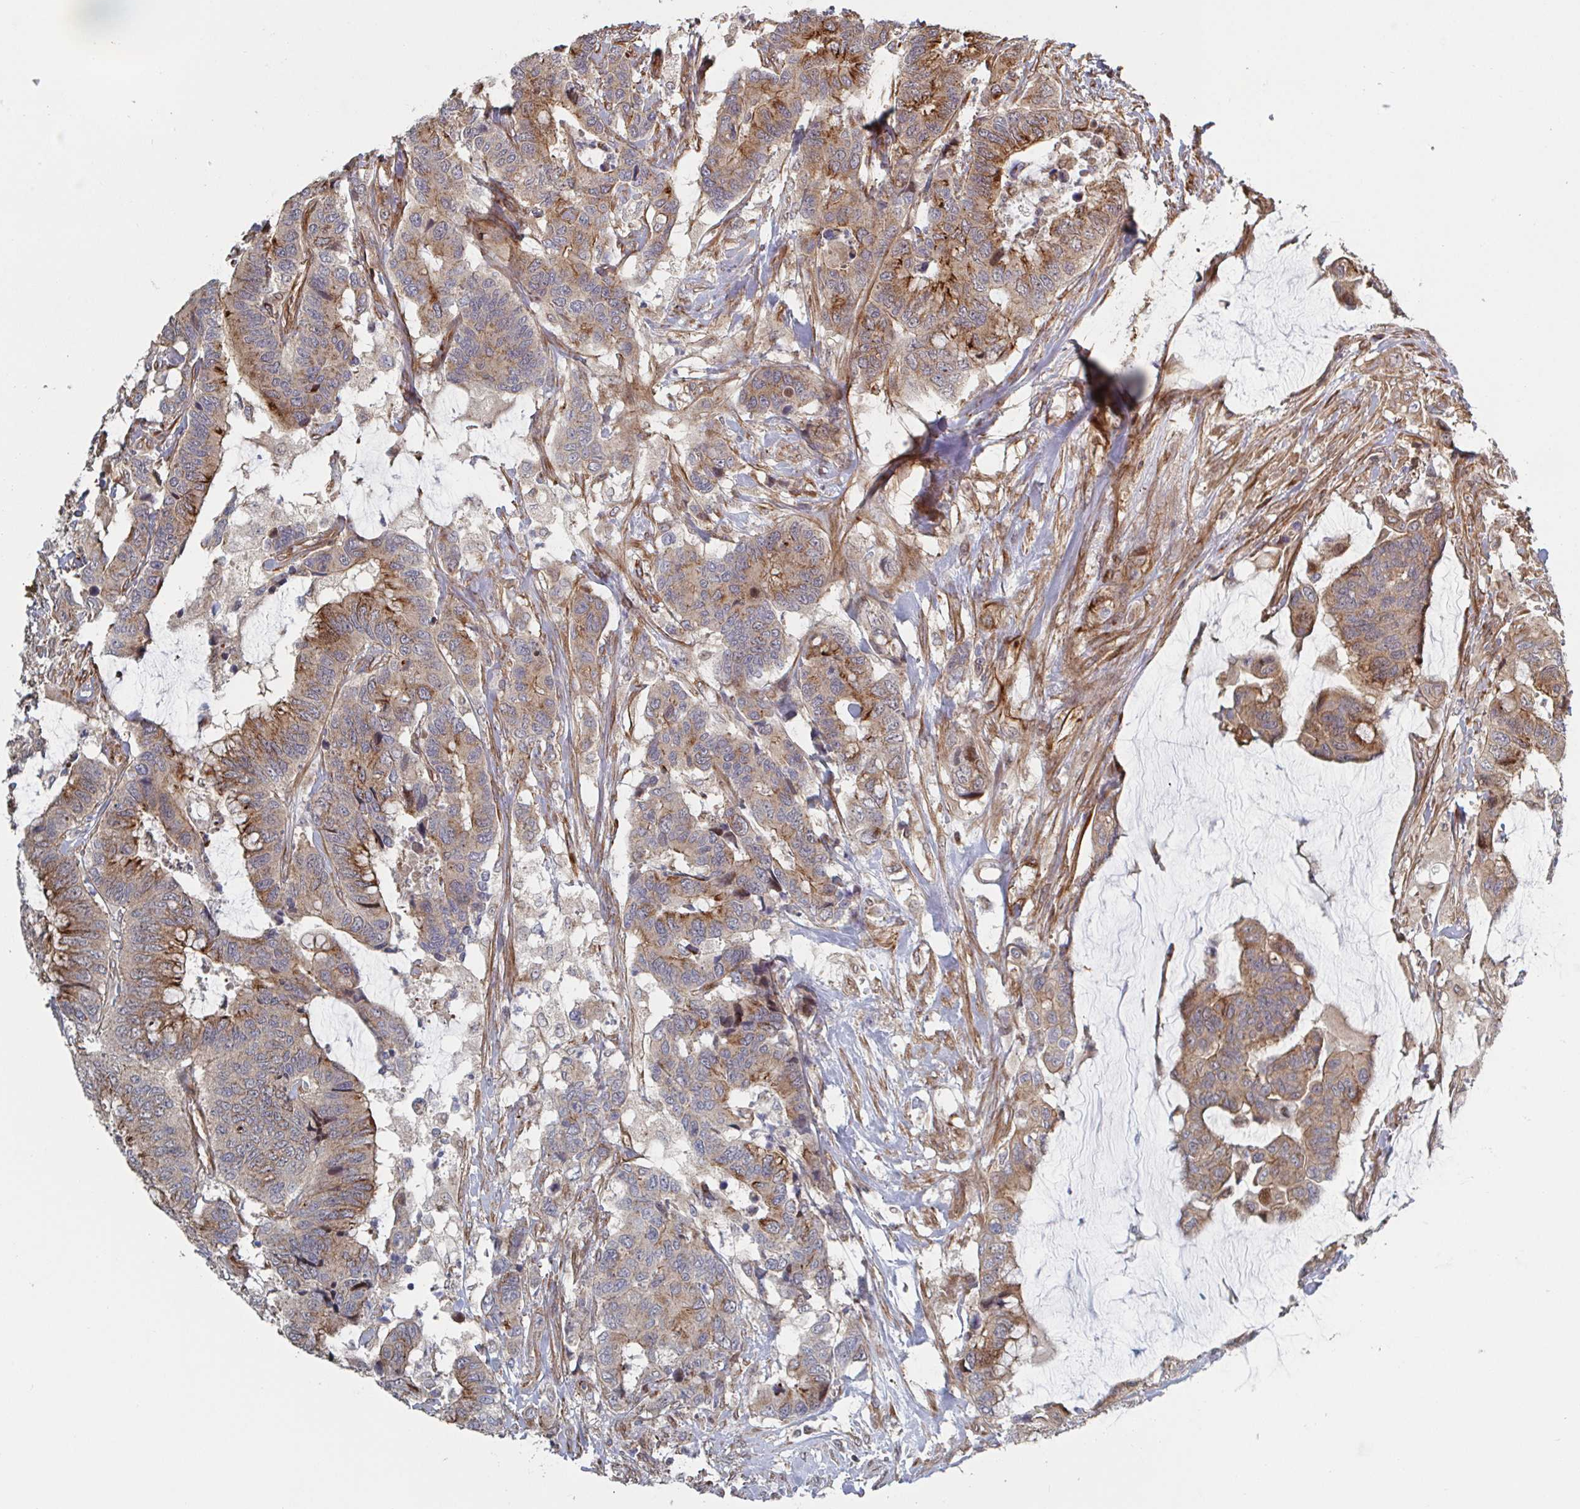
{"staining": {"intensity": "moderate", "quantity": ">75%", "location": "cytoplasmic/membranous"}, "tissue": "colorectal cancer", "cell_type": "Tumor cells", "image_type": "cancer", "snomed": [{"axis": "morphology", "description": "Adenocarcinoma, NOS"}, {"axis": "topography", "description": "Rectum"}], "caption": "This histopathology image displays immunohistochemistry (IHC) staining of colorectal adenocarcinoma, with medium moderate cytoplasmic/membranous positivity in about >75% of tumor cells.", "gene": "DVL3", "patient": {"sex": "female", "age": 59}}